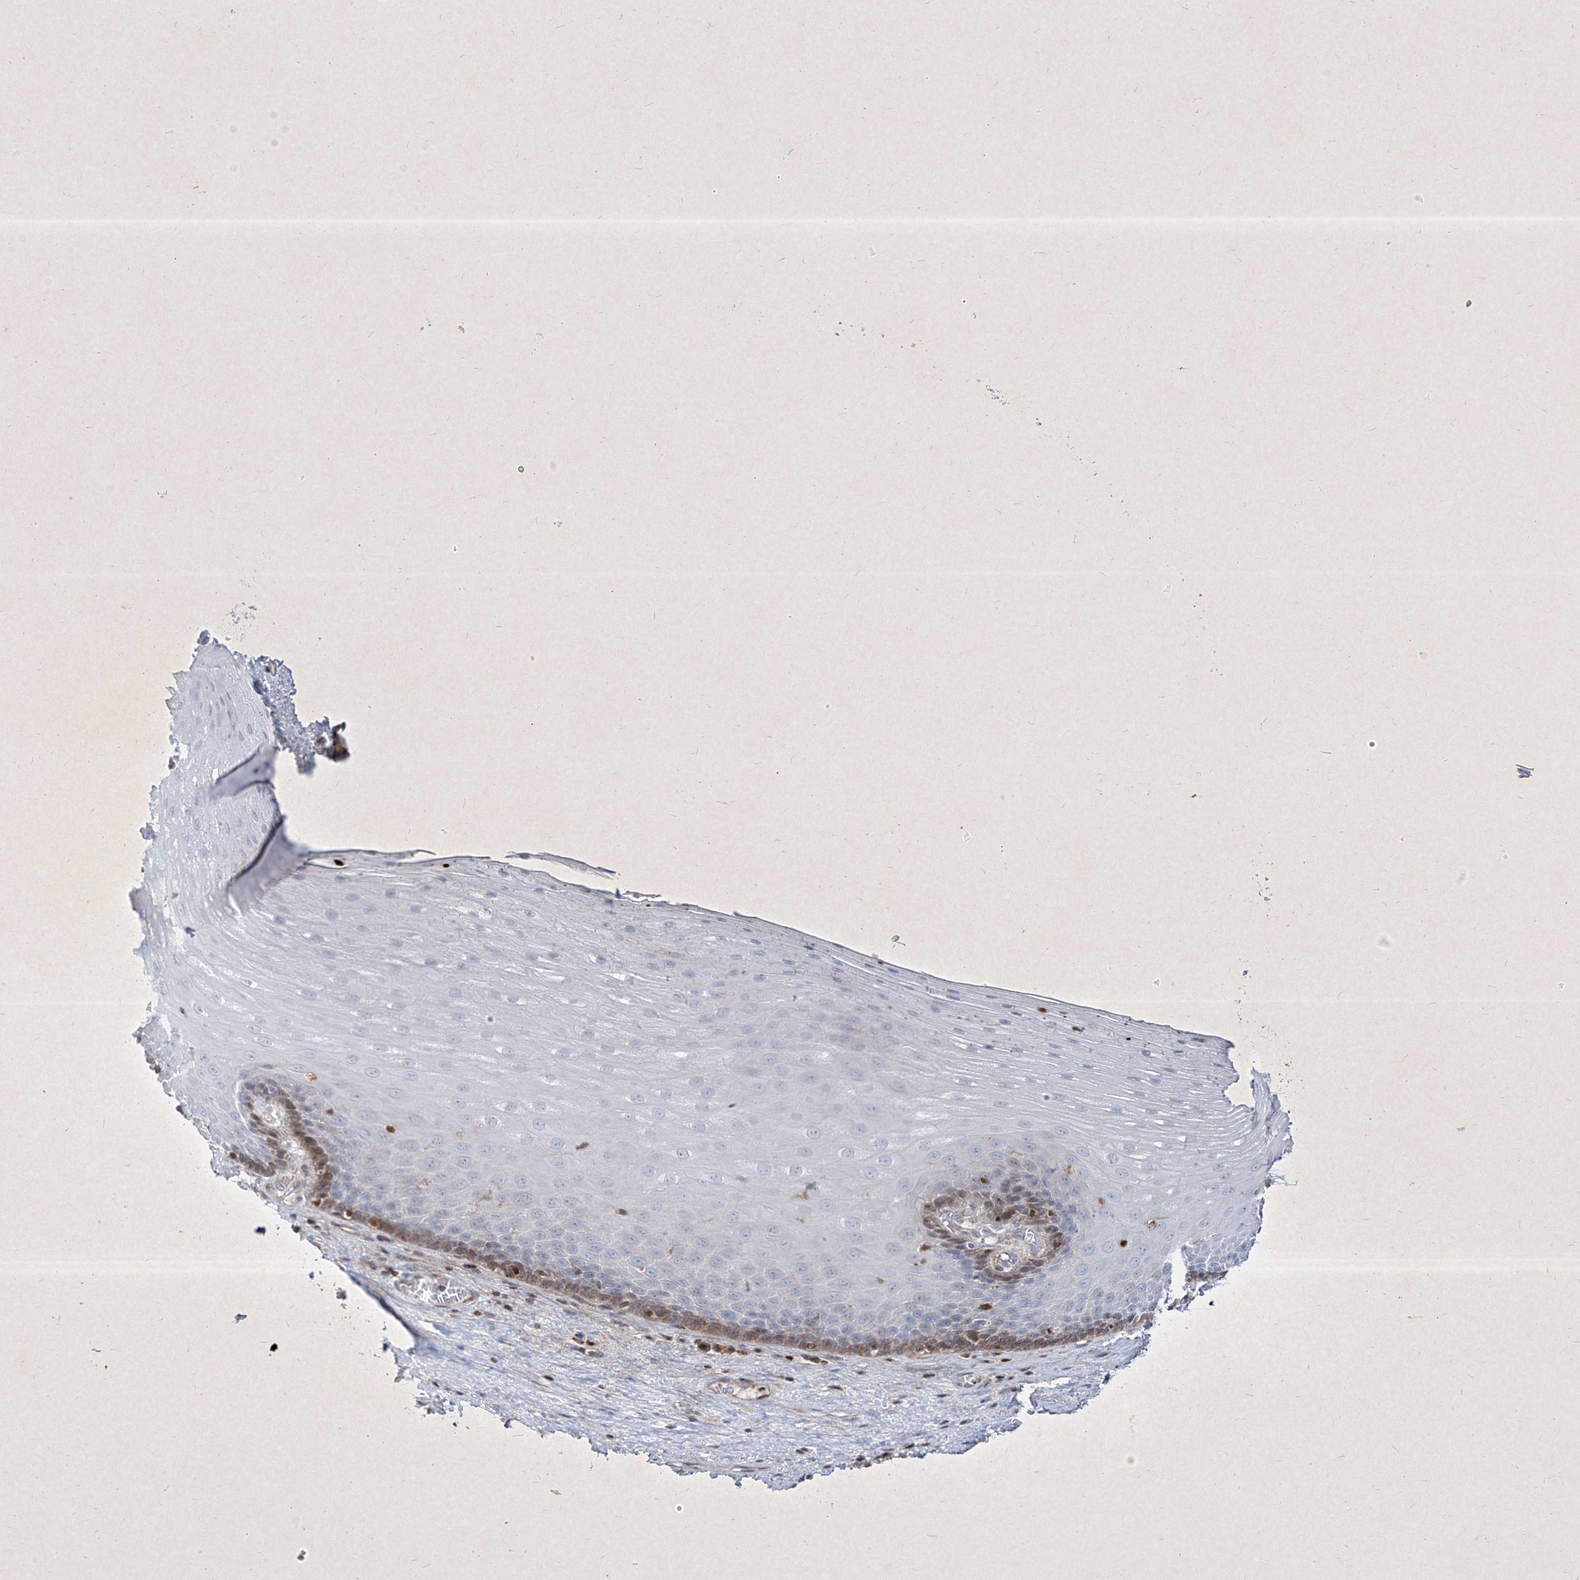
{"staining": {"intensity": "moderate", "quantity": "<25%", "location": "cytoplasmic/membranous,nuclear"}, "tissue": "esophagus", "cell_type": "Squamous epithelial cells", "image_type": "normal", "snomed": [{"axis": "morphology", "description": "Normal tissue, NOS"}, {"axis": "topography", "description": "Esophagus"}], "caption": "A micrograph of esophagus stained for a protein displays moderate cytoplasmic/membranous,nuclear brown staining in squamous epithelial cells.", "gene": "PSMB10", "patient": {"sex": "male", "age": 62}}